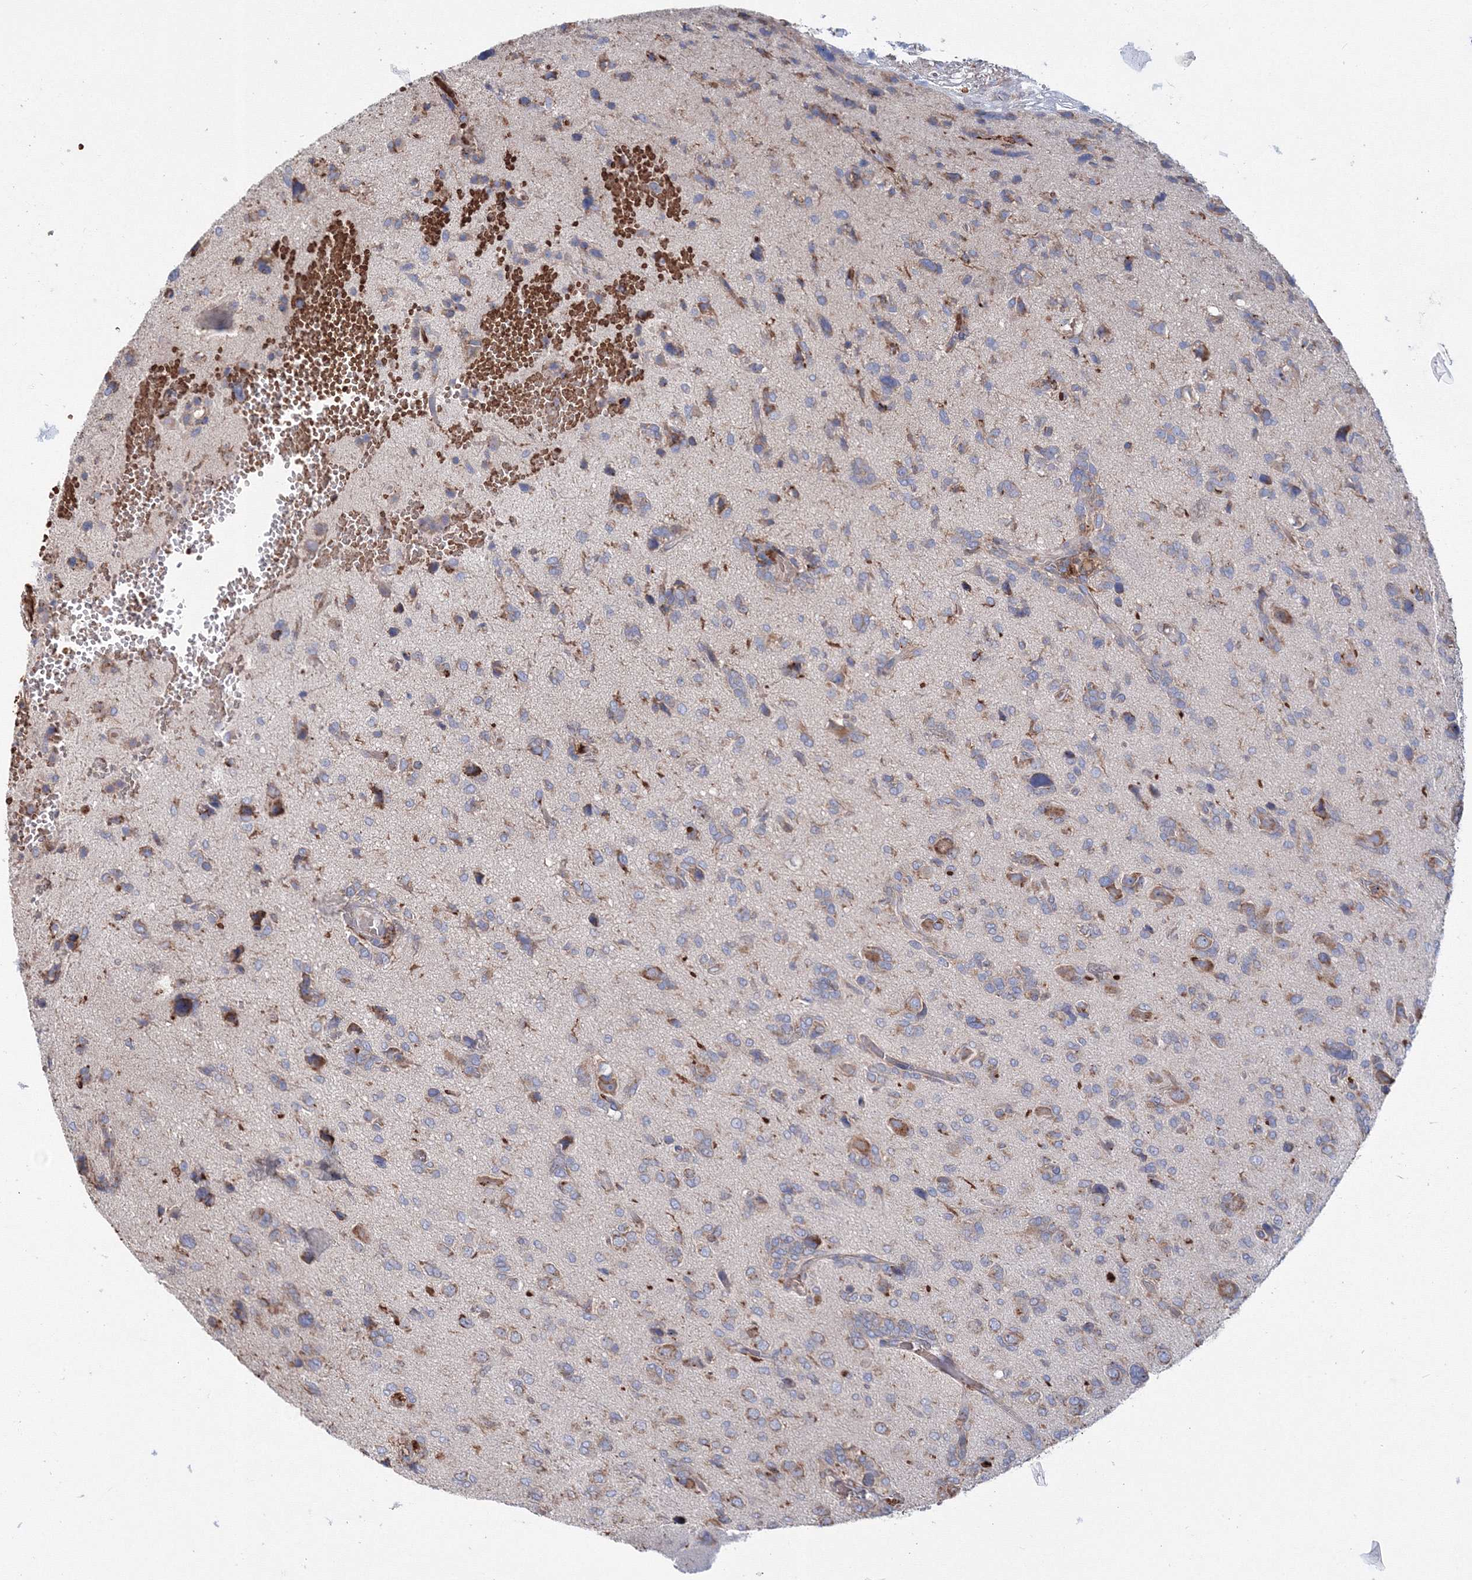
{"staining": {"intensity": "moderate", "quantity": "25%-75%", "location": "cytoplasmic/membranous"}, "tissue": "glioma", "cell_type": "Tumor cells", "image_type": "cancer", "snomed": [{"axis": "morphology", "description": "Glioma, malignant, High grade"}, {"axis": "topography", "description": "Brain"}], "caption": "IHC histopathology image of neoplastic tissue: glioma stained using IHC exhibits medium levels of moderate protein expression localized specifically in the cytoplasmic/membranous of tumor cells, appearing as a cytoplasmic/membranous brown color.", "gene": "VPS8", "patient": {"sex": "female", "age": 59}}